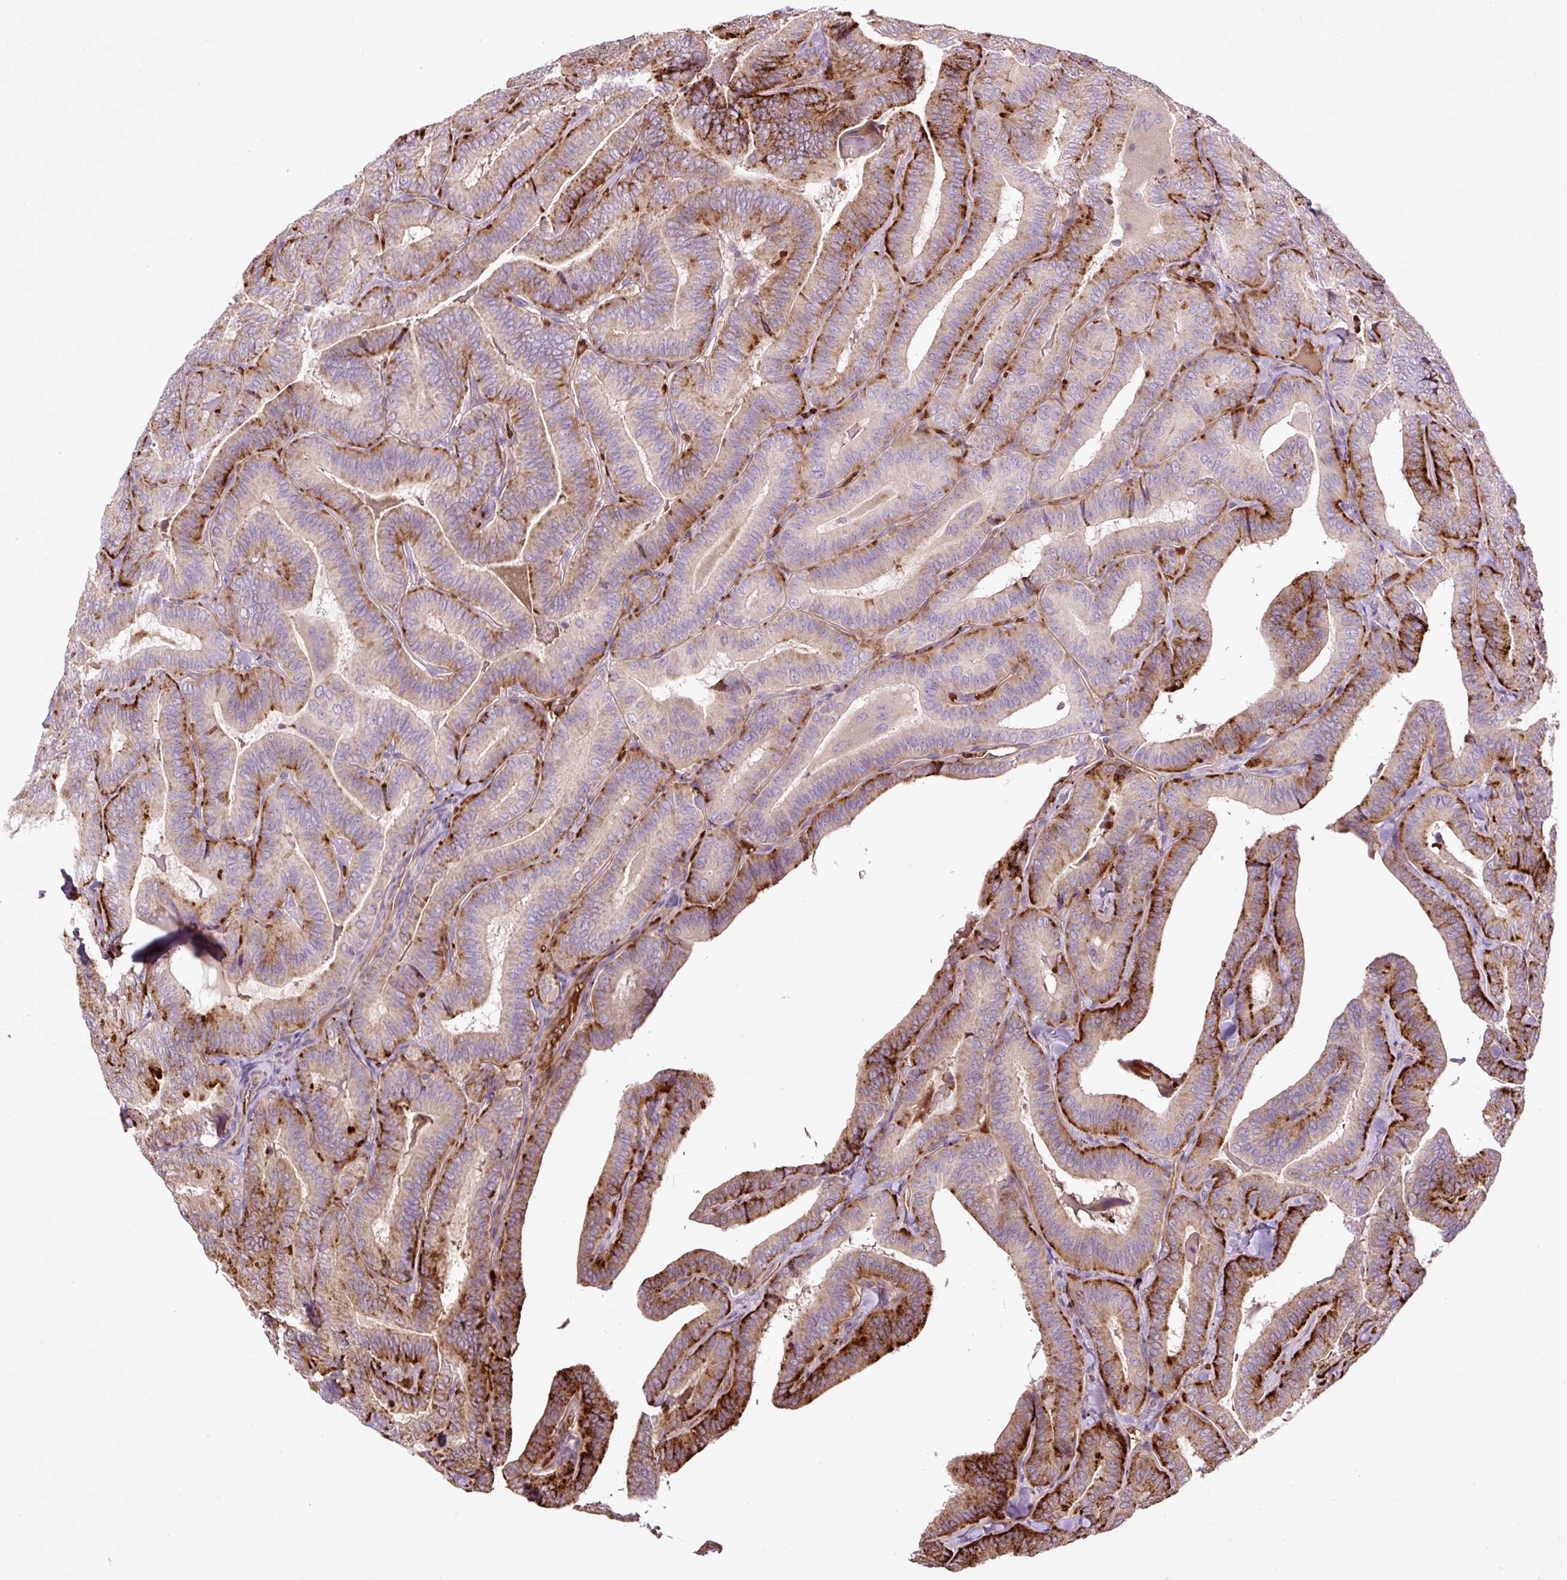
{"staining": {"intensity": "strong", "quantity": "<25%", "location": "cytoplasmic/membranous"}, "tissue": "thyroid cancer", "cell_type": "Tumor cells", "image_type": "cancer", "snomed": [{"axis": "morphology", "description": "Papillary adenocarcinoma, NOS"}, {"axis": "topography", "description": "Thyroid gland"}], "caption": "This photomicrograph displays immunohistochemistry (IHC) staining of thyroid cancer, with medium strong cytoplasmic/membranous positivity in about <25% of tumor cells.", "gene": "CXCL13", "patient": {"sex": "male", "age": 61}}